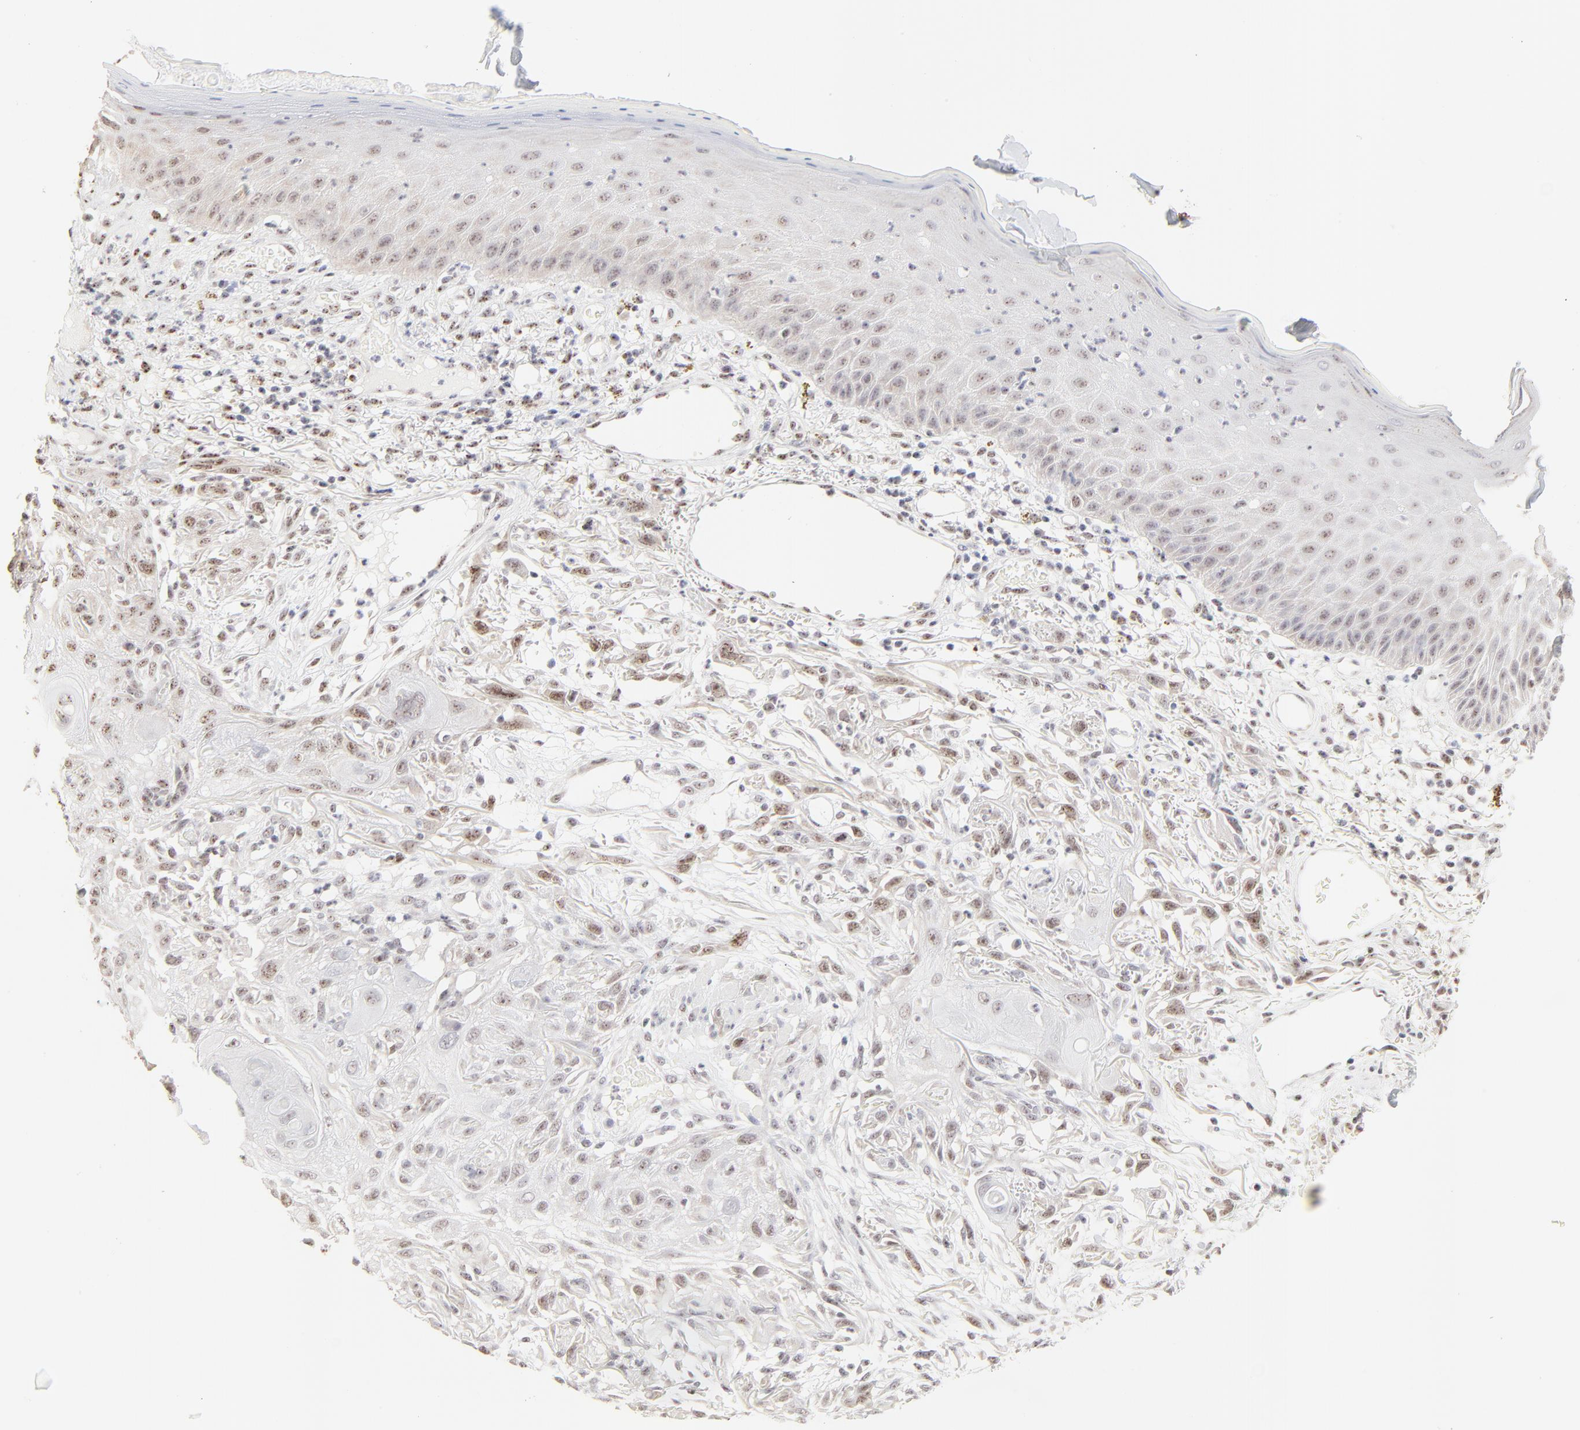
{"staining": {"intensity": "moderate", "quantity": ">75%", "location": "nuclear"}, "tissue": "skin cancer", "cell_type": "Tumor cells", "image_type": "cancer", "snomed": [{"axis": "morphology", "description": "Squamous cell carcinoma, NOS"}, {"axis": "topography", "description": "Skin"}], "caption": "Tumor cells display medium levels of moderate nuclear expression in about >75% of cells in skin squamous cell carcinoma.", "gene": "NFIL3", "patient": {"sex": "female", "age": 59}}